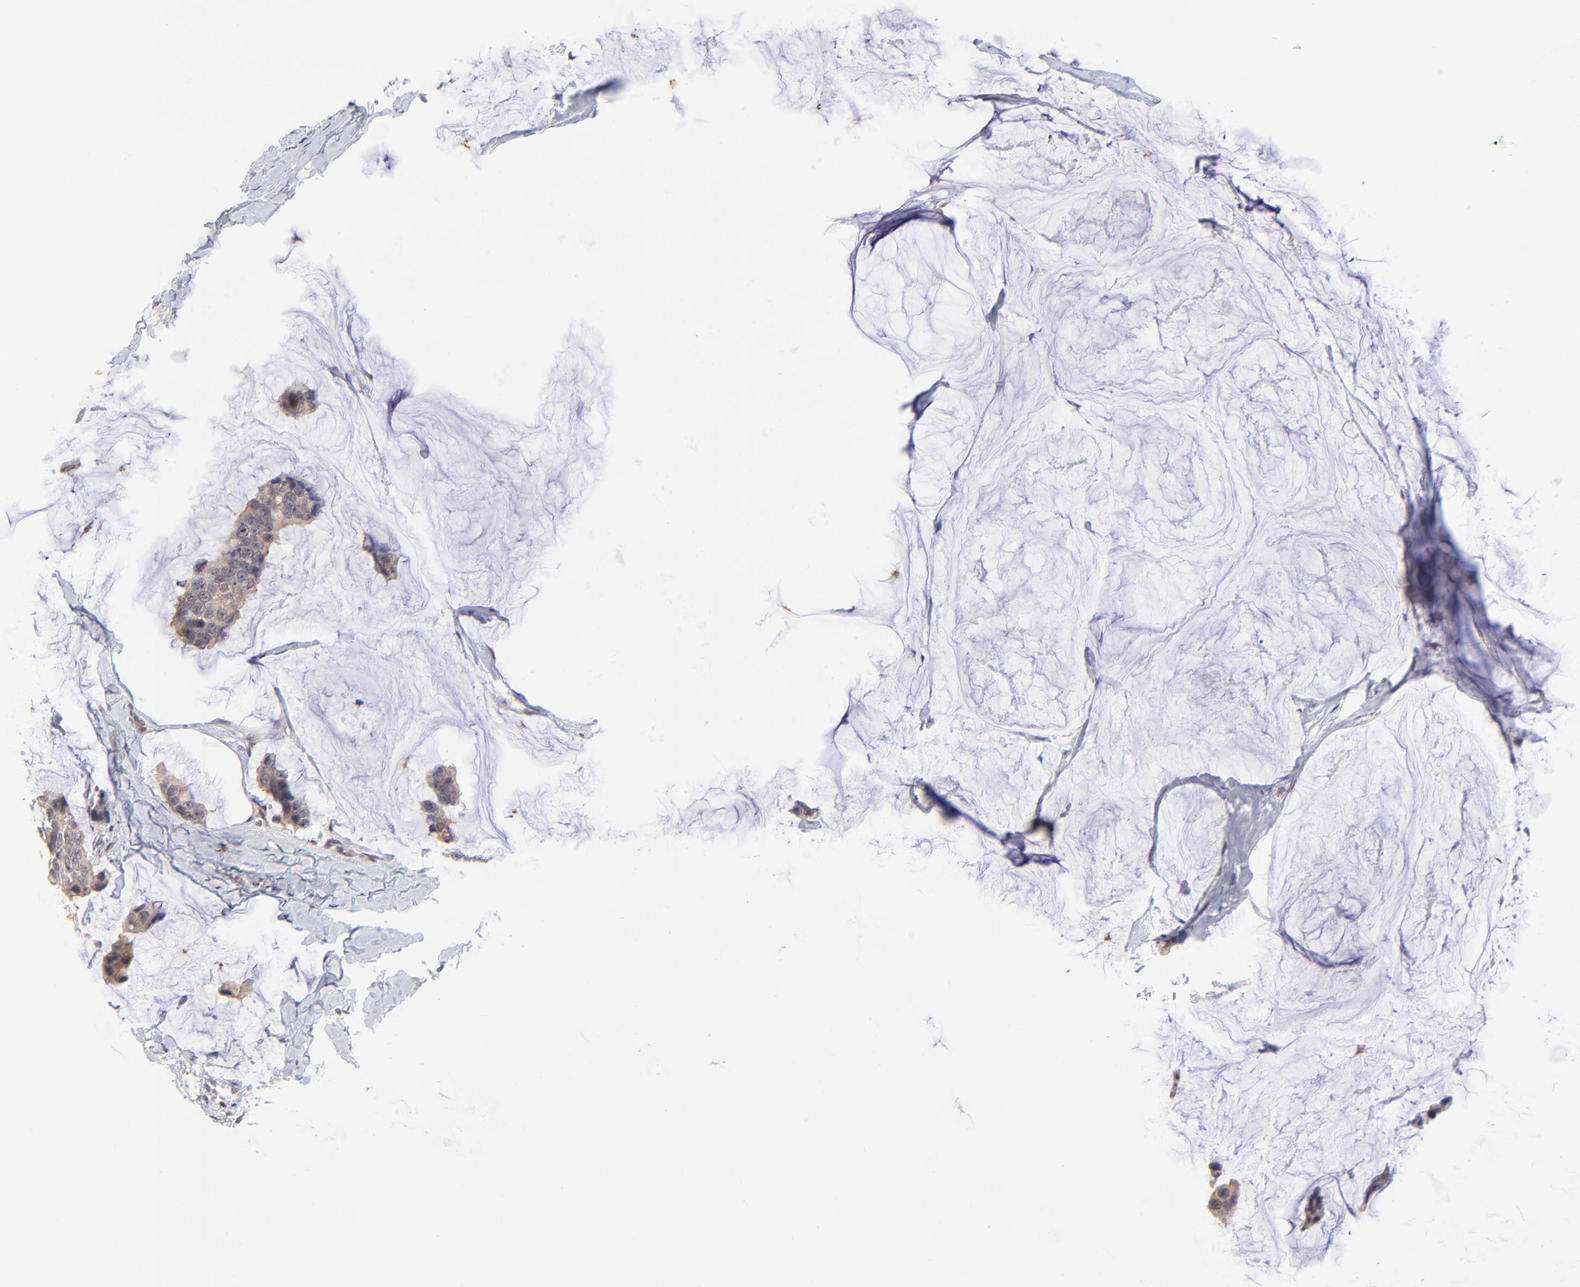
{"staining": {"intensity": "moderate", "quantity": ">75%", "location": "cytoplasmic/membranous"}, "tissue": "breast cancer", "cell_type": "Tumor cells", "image_type": "cancer", "snomed": [{"axis": "morphology", "description": "Normal tissue, NOS"}, {"axis": "morphology", "description": "Duct carcinoma"}, {"axis": "topography", "description": "Breast"}], "caption": "About >75% of tumor cells in human breast cancer (intraductal carcinoma) exhibit moderate cytoplasmic/membranous protein staining as visualized by brown immunohistochemical staining.", "gene": "UBE2E3", "patient": {"sex": "female", "age": 50}}